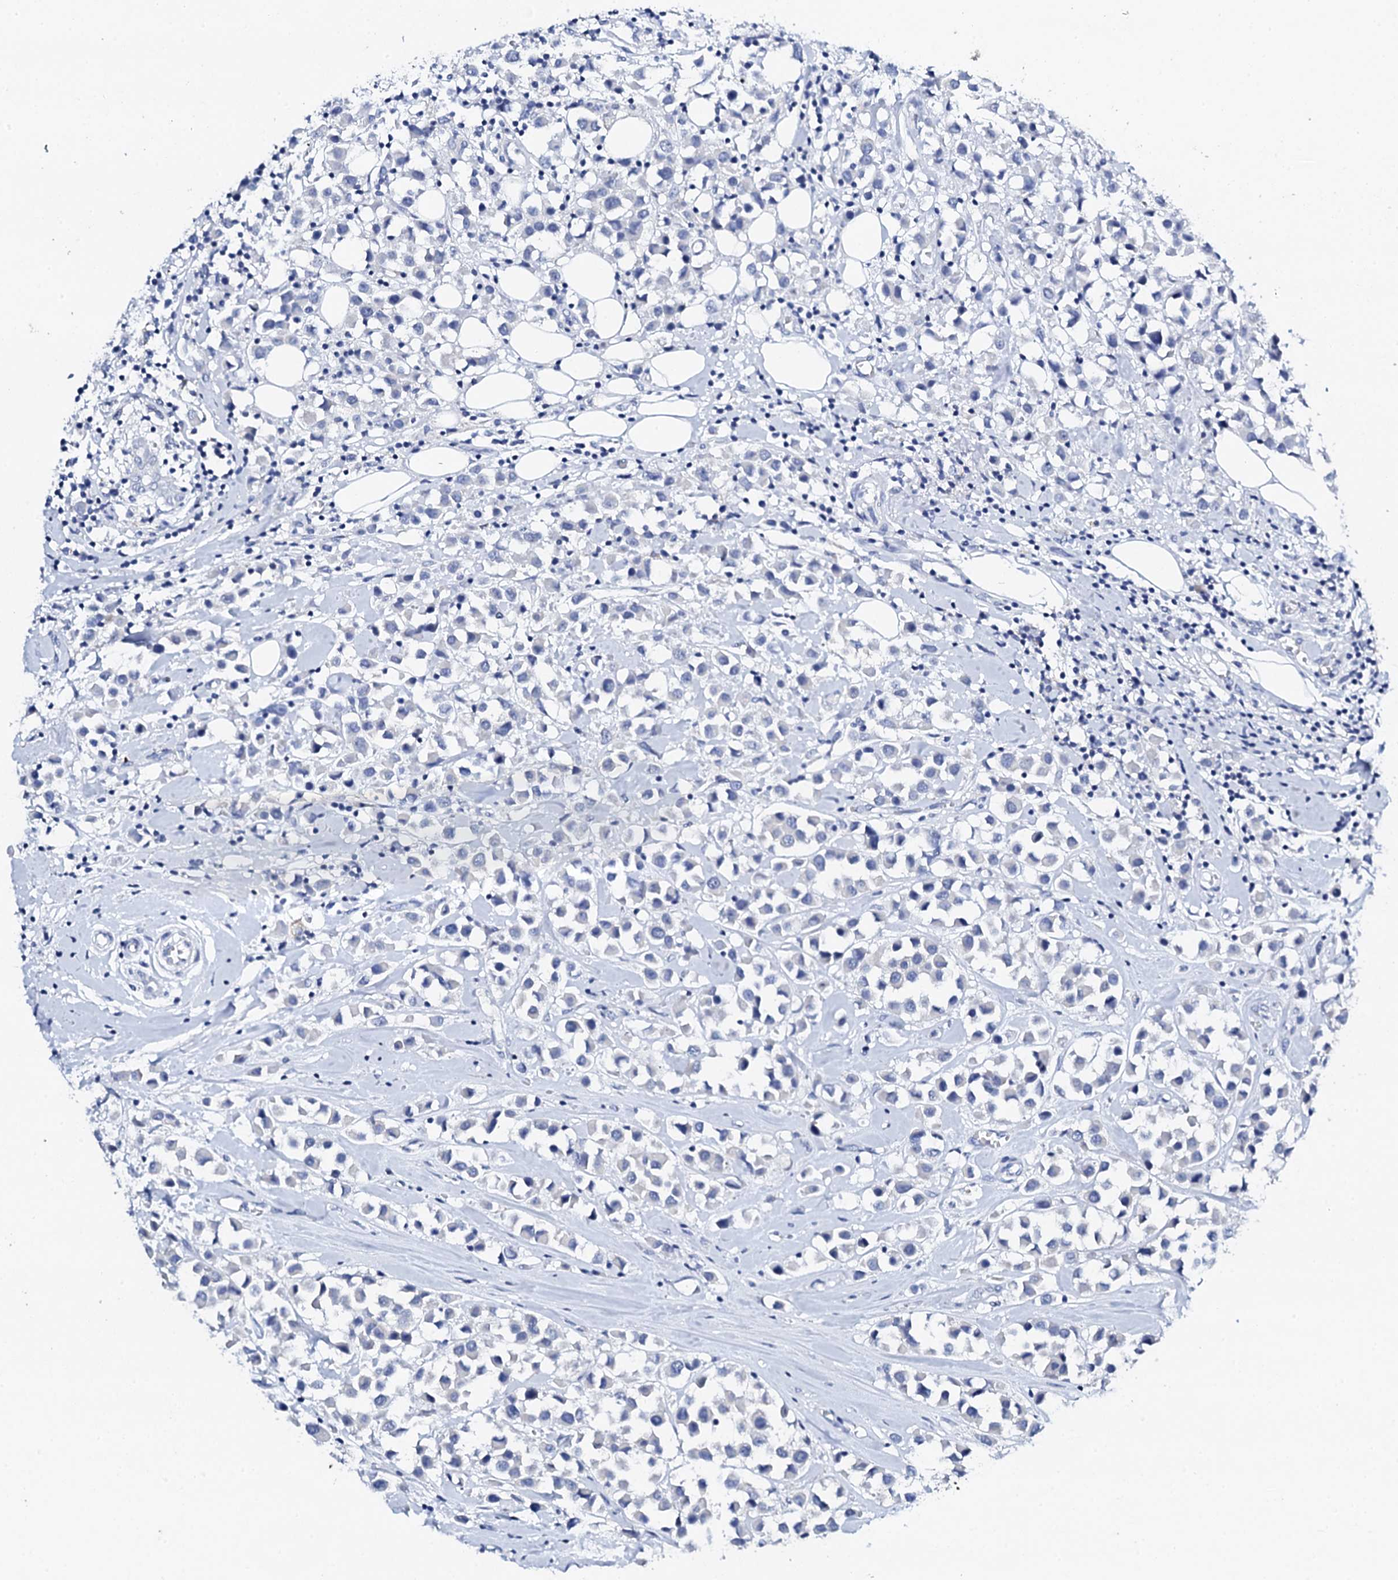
{"staining": {"intensity": "negative", "quantity": "none", "location": "none"}, "tissue": "breast cancer", "cell_type": "Tumor cells", "image_type": "cancer", "snomed": [{"axis": "morphology", "description": "Duct carcinoma"}, {"axis": "topography", "description": "Breast"}], "caption": "A high-resolution photomicrograph shows IHC staining of infiltrating ductal carcinoma (breast), which exhibits no significant staining in tumor cells. The staining is performed using DAB brown chromogen with nuclei counter-stained in using hematoxylin.", "gene": "FBXL16", "patient": {"sex": "female", "age": 61}}